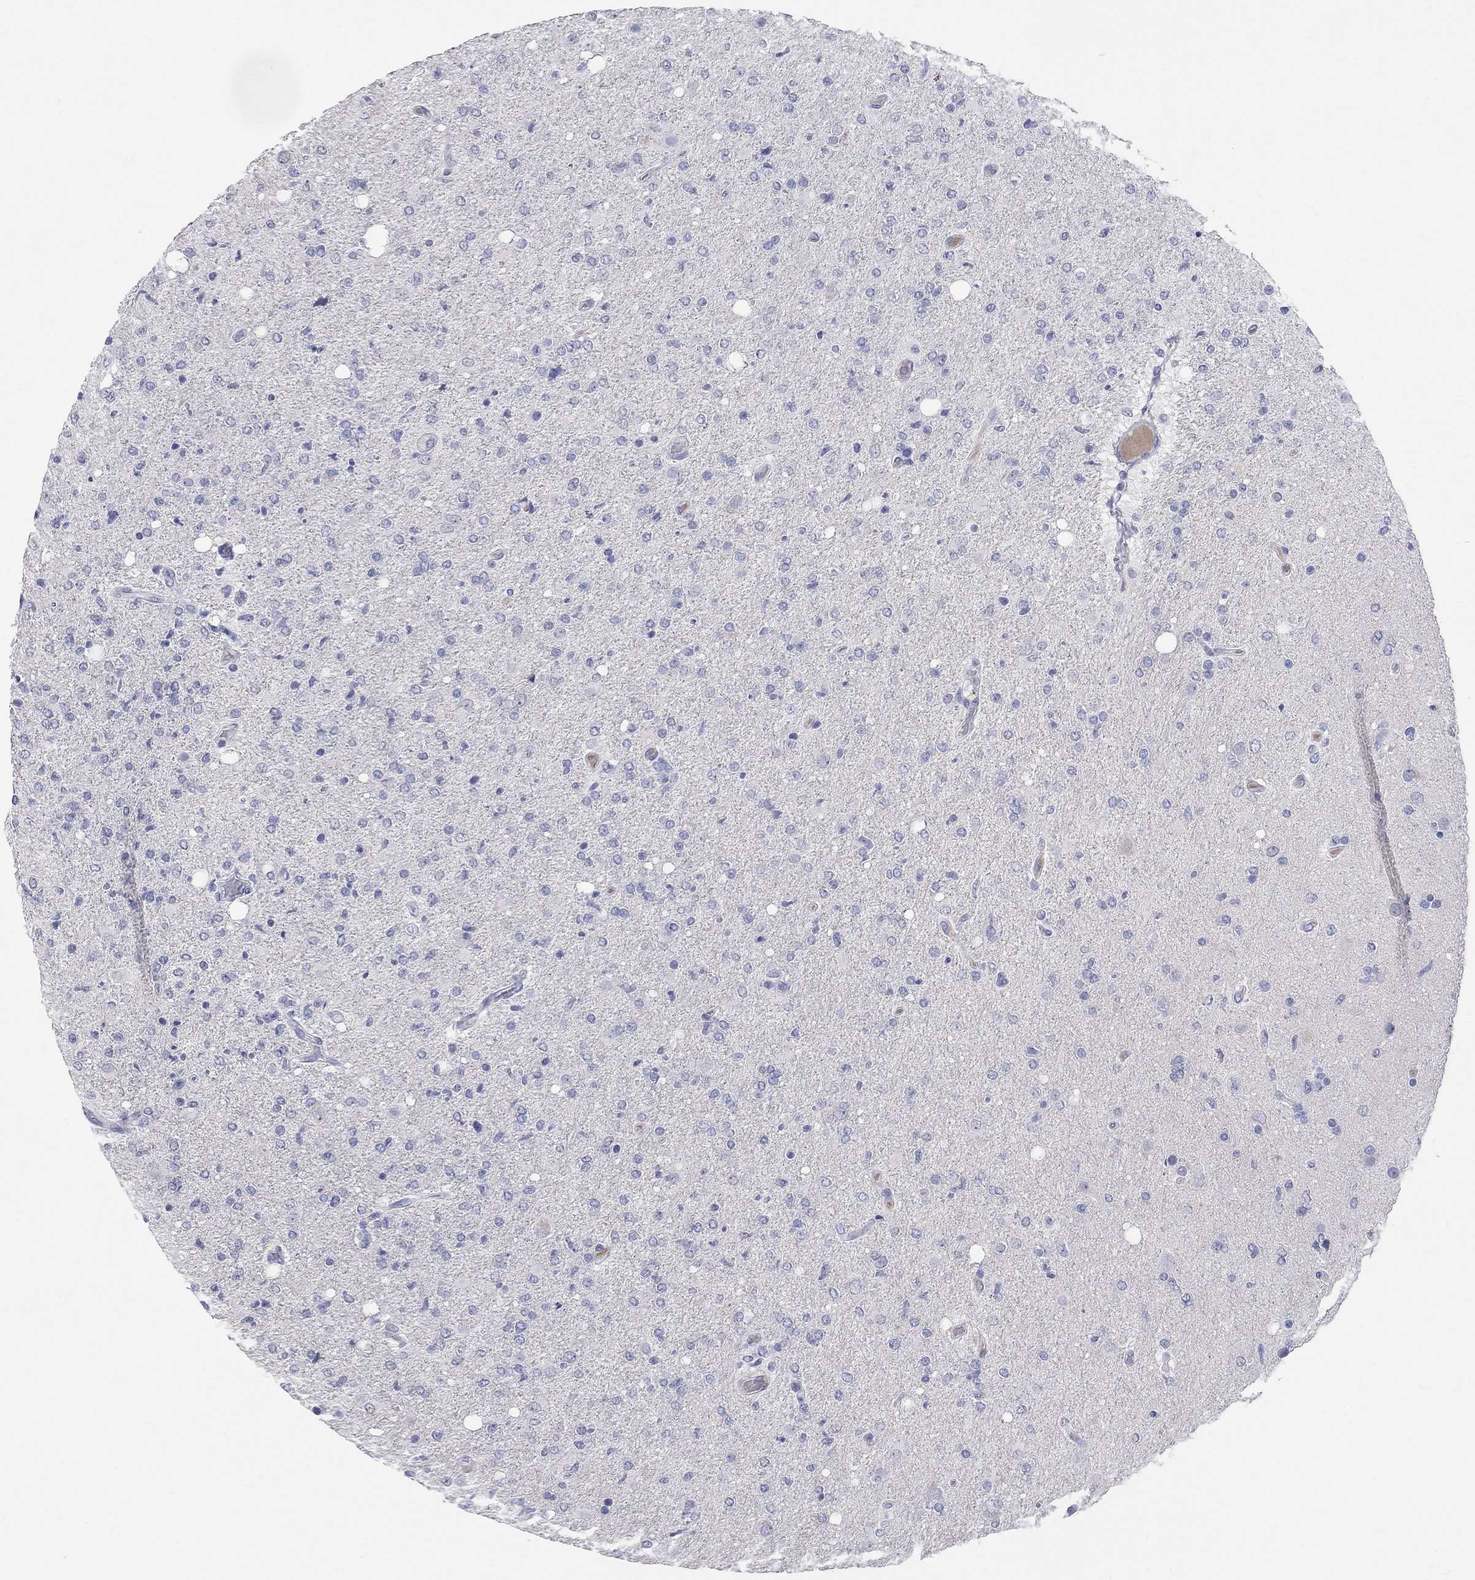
{"staining": {"intensity": "negative", "quantity": "none", "location": "none"}, "tissue": "glioma", "cell_type": "Tumor cells", "image_type": "cancer", "snomed": [{"axis": "morphology", "description": "Glioma, malignant, High grade"}, {"axis": "topography", "description": "Cerebral cortex"}], "caption": "Tumor cells show no significant protein expression in malignant glioma (high-grade).", "gene": "FAM221B", "patient": {"sex": "male", "age": 70}}